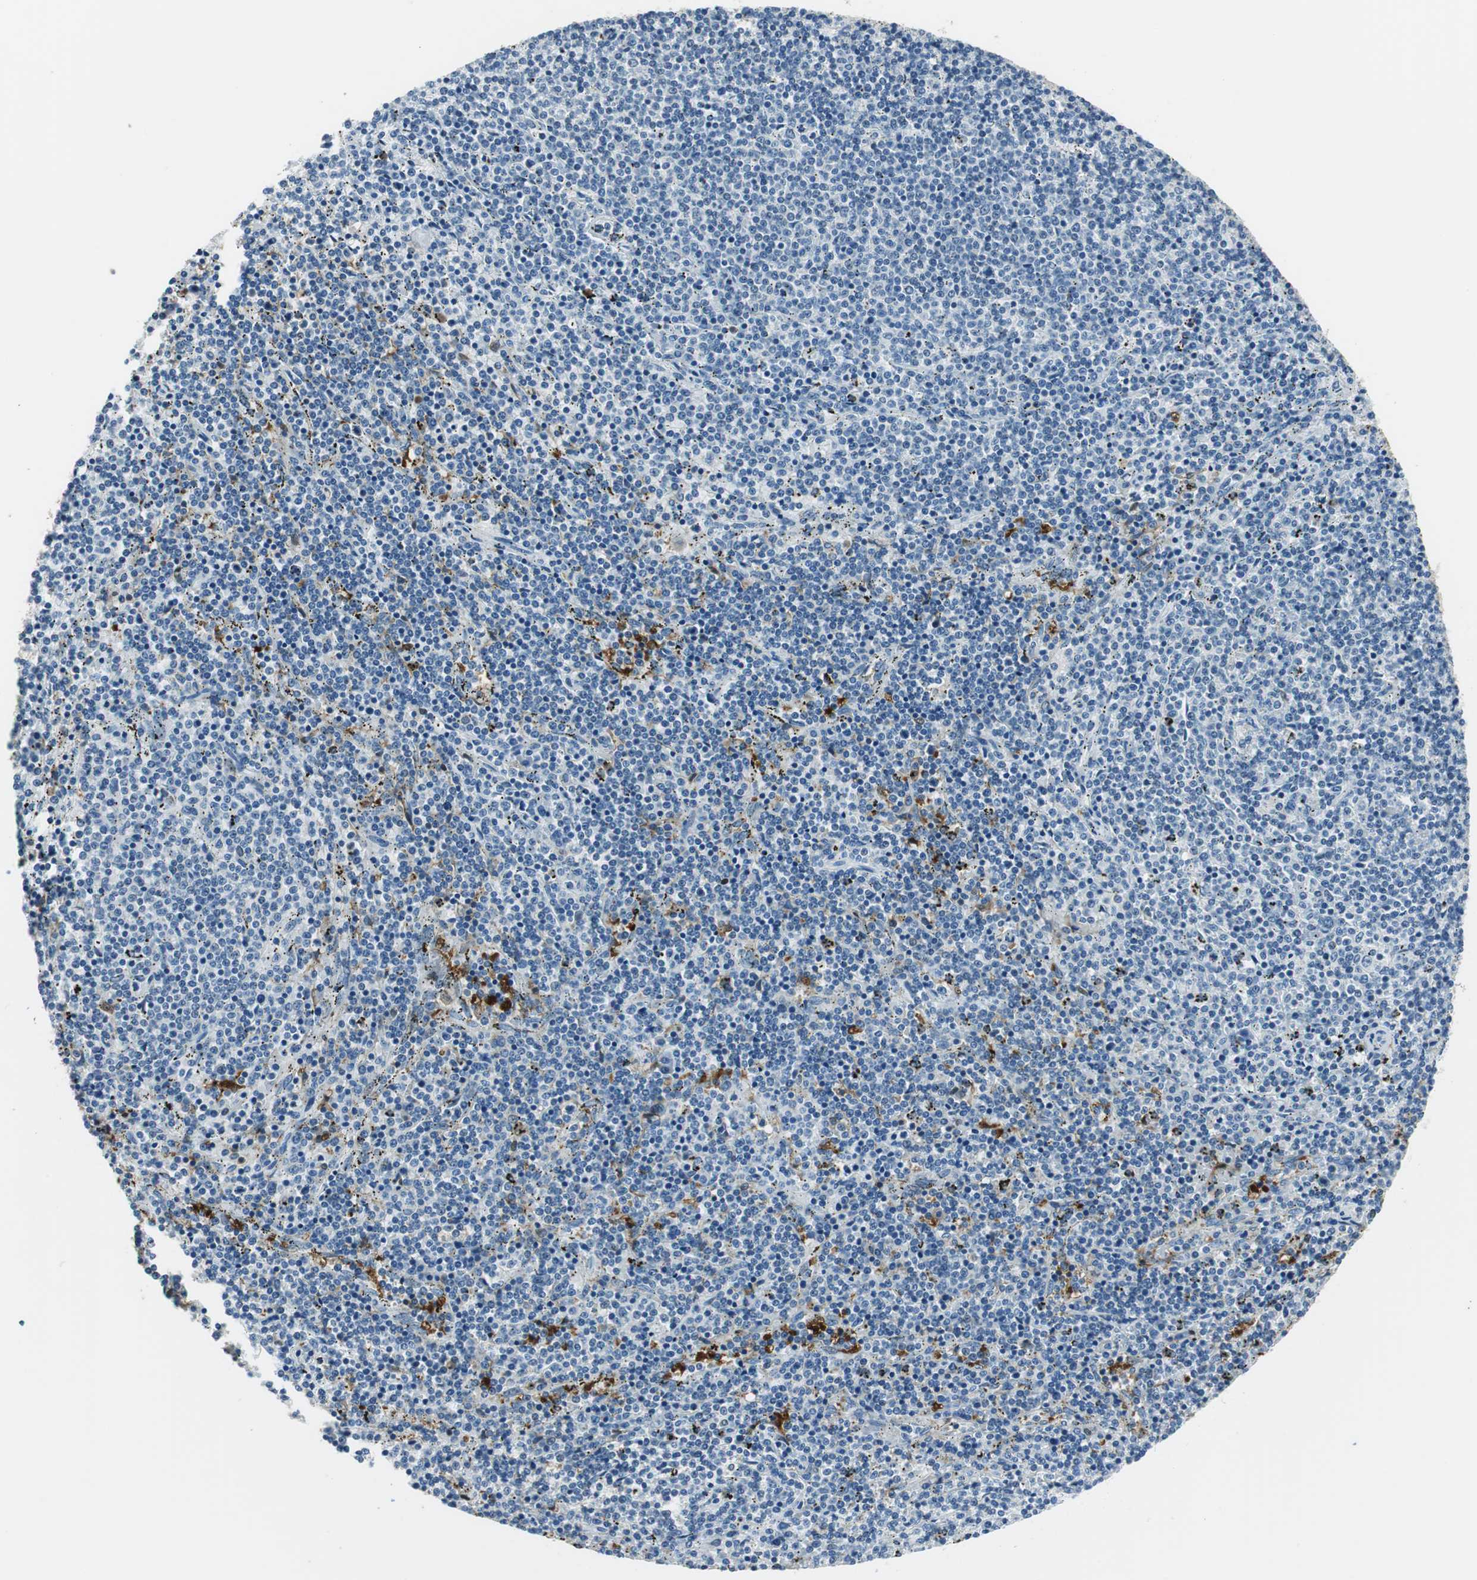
{"staining": {"intensity": "negative", "quantity": "none", "location": "none"}, "tissue": "lymphoma", "cell_type": "Tumor cells", "image_type": "cancer", "snomed": [{"axis": "morphology", "description": "Malignant lymphoma, non-Hodgkin's type, Low grade"}, {"axis": "topography", "description": "Spleen"}], "caption": "Photomicrograph shows no protein expression in tumor cells of lymphoma tissue.", "gene": "ME1", "patient": {"sex": "female", "age": 50}}